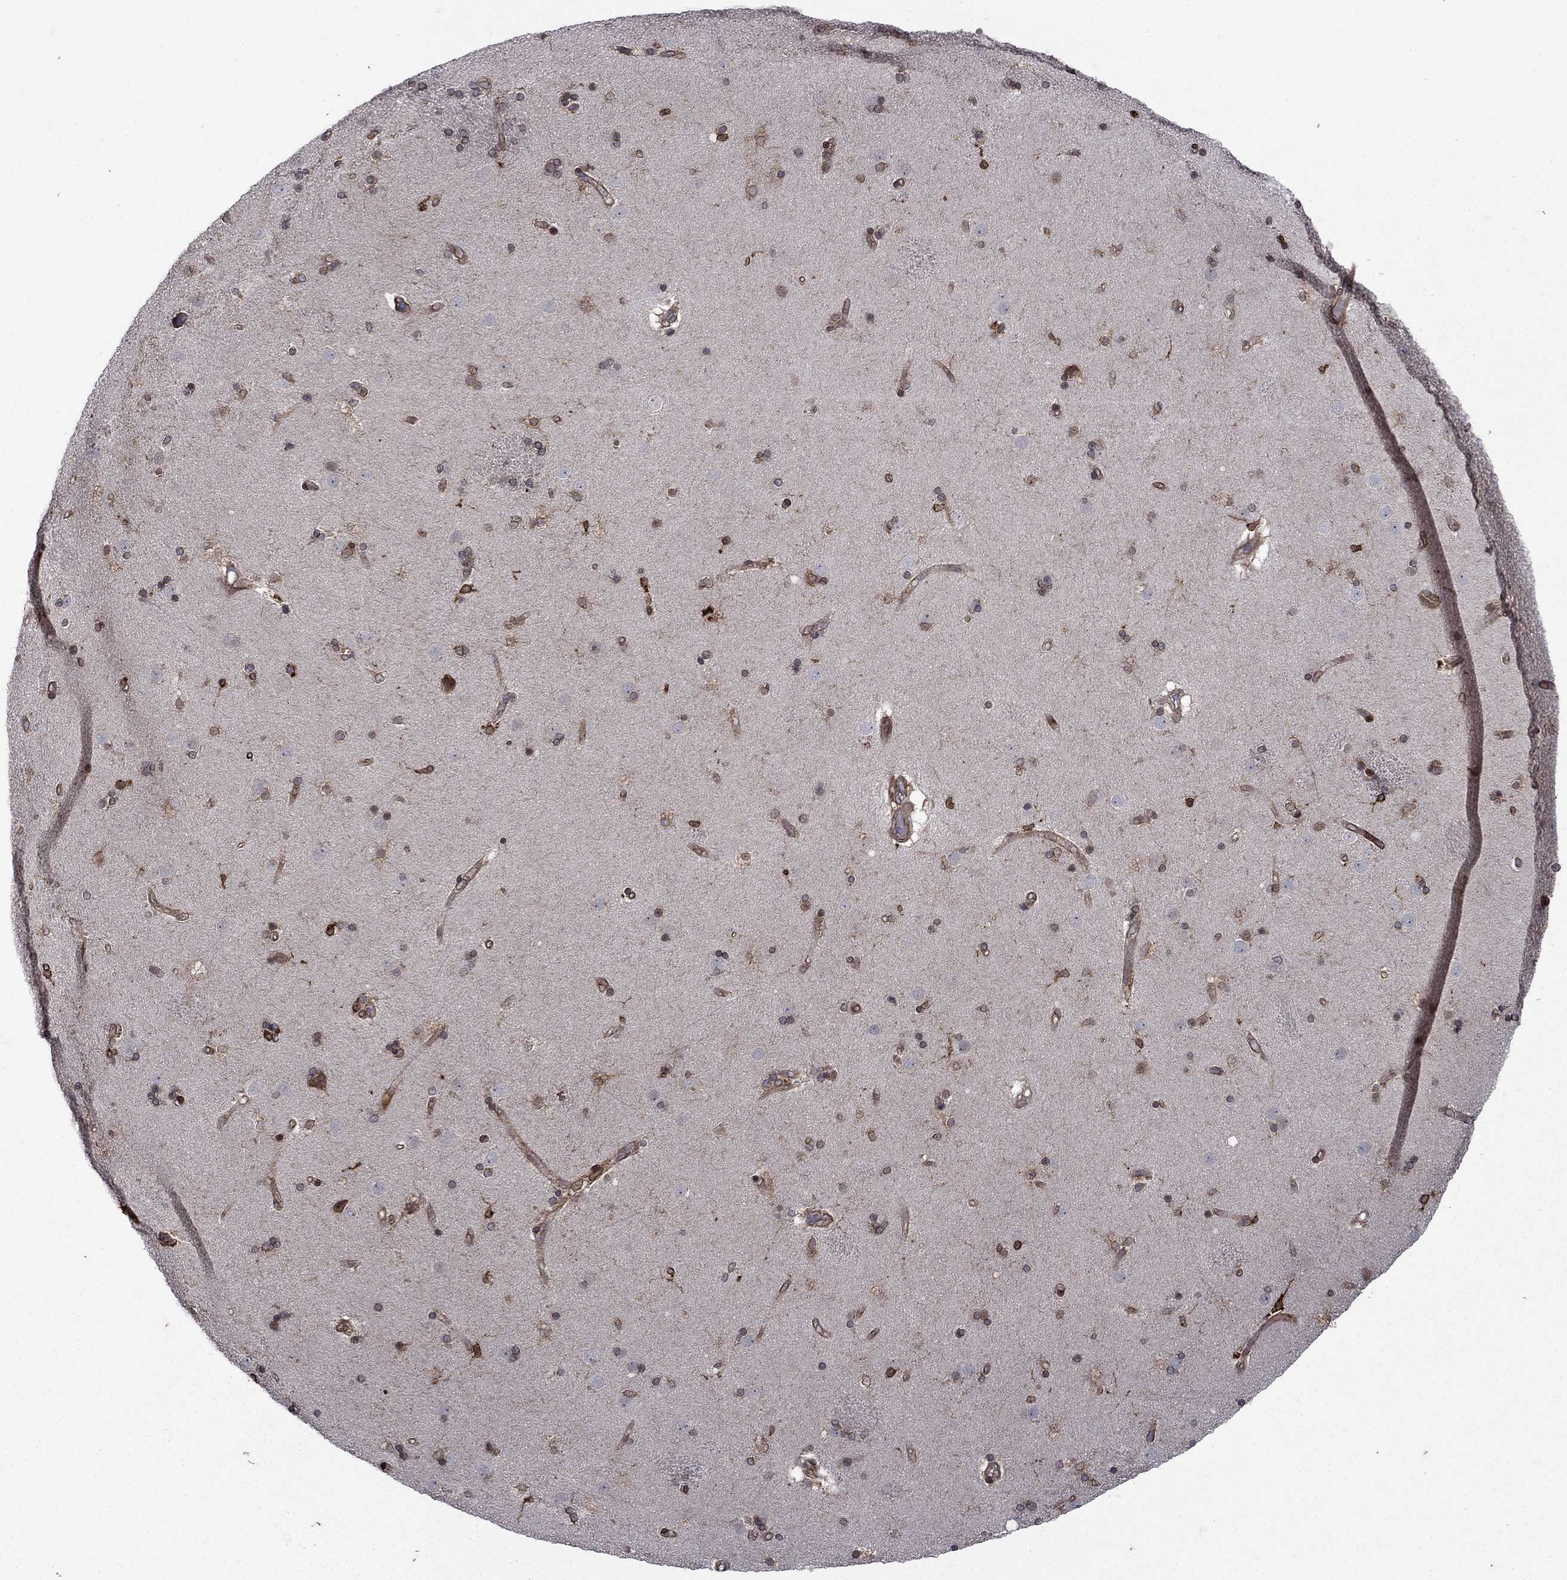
{"staining": {"intensity": "strong", "quantity": "25%-75%", "location": "cytoplasmic/membranous"}, "tissue": "caudate", "cell_type": "Glial cells", "image_type": "normal", "snomed": [{"axis": "morphology", "description": "Normal tissue, NOS"}, {"axis": "topography", "description": "Lateral ventricle wall"}], "caption": "Immunohistochemistry (IHC) (DAB (3,3'-diaminobenzidine)) staining of benign caudate displays strong cytoplasmic/membranous protein staining in approximately 25%-75% of glial cells.", "gene": "DHRS7", "patient": {"sex": "female", "age": 71}}